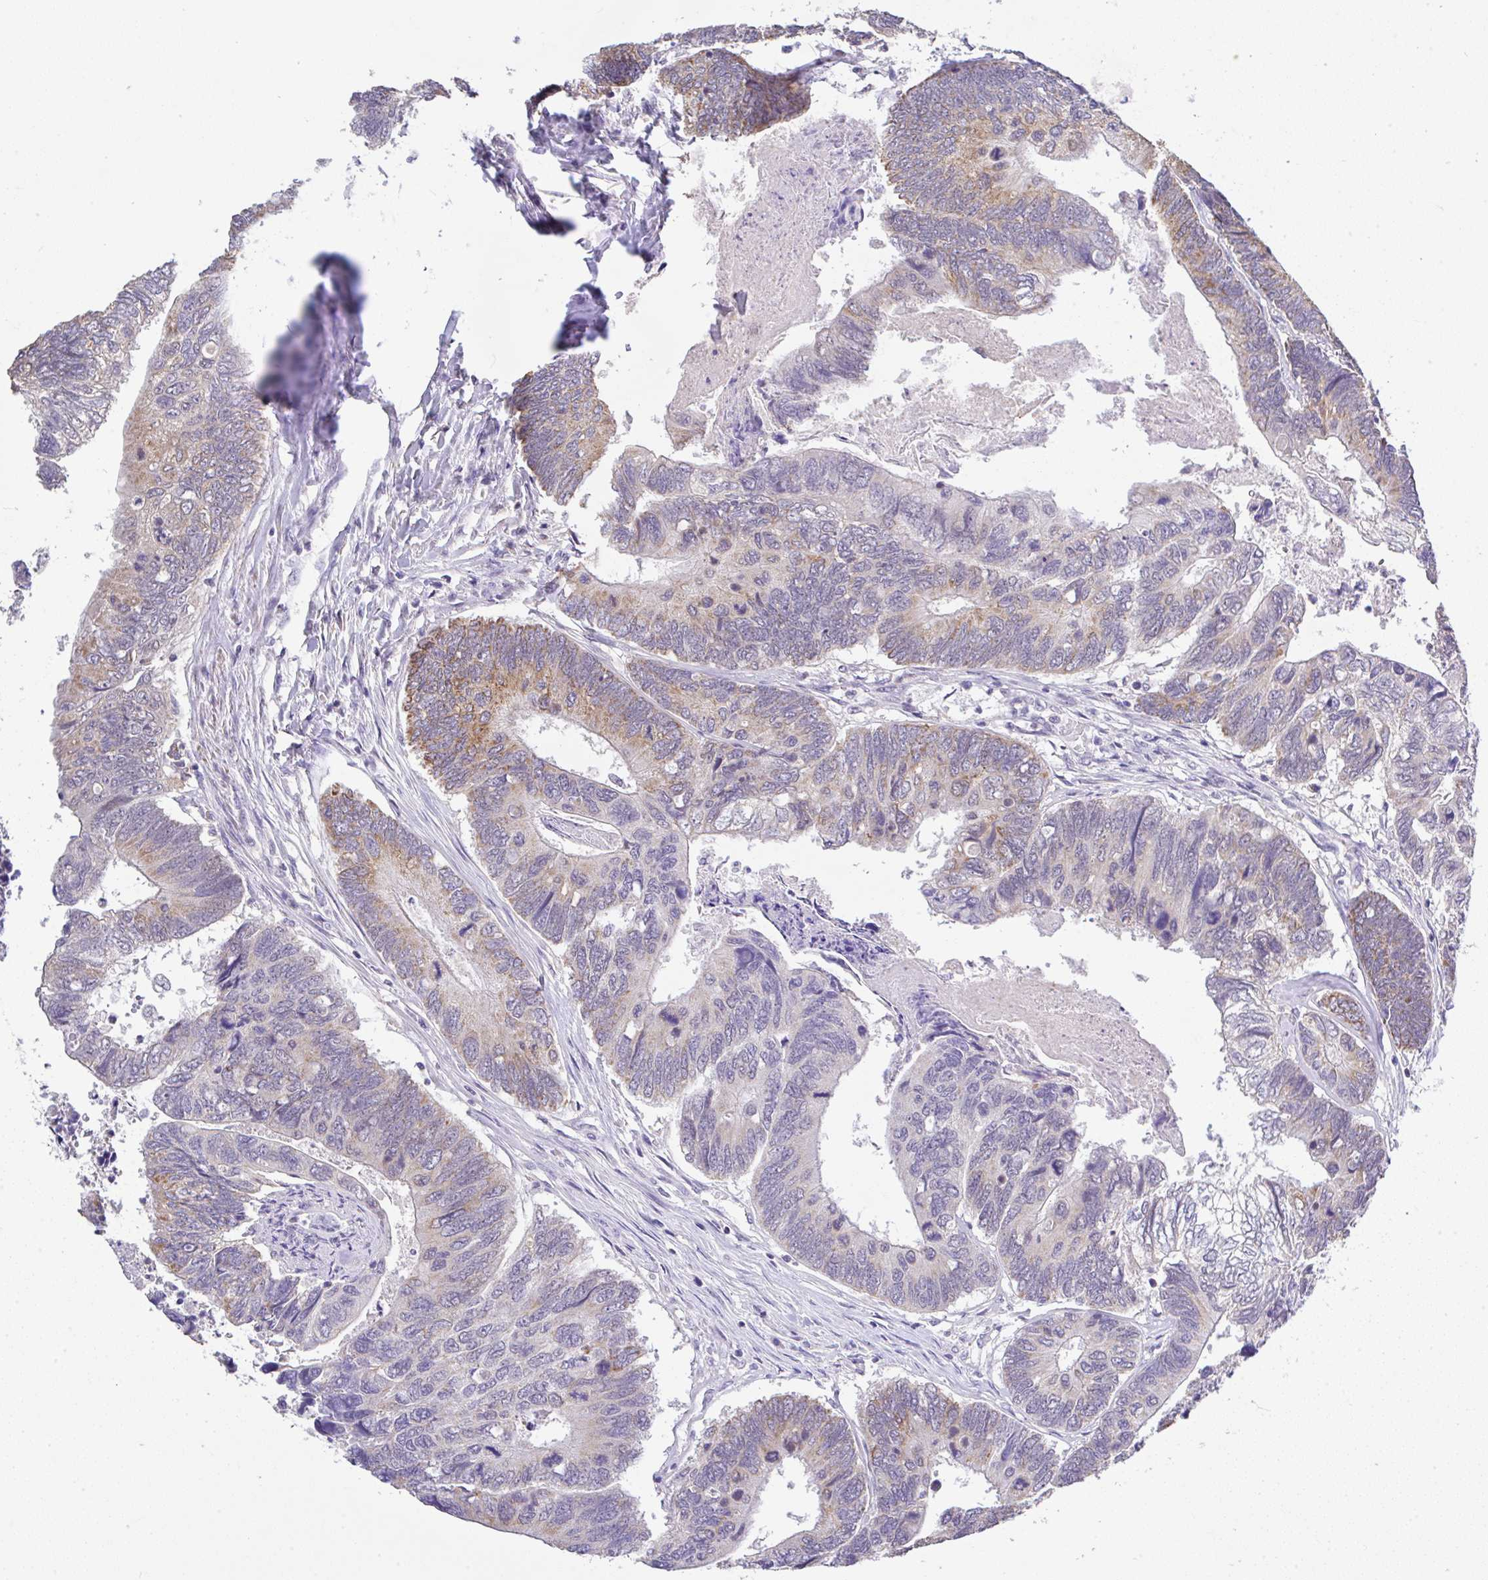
{"staining": {"intensity": "moderate", "quantity": "<25%", "location": "cytoplasmic/membranous"}, "tissue": "colorectal cancer", "cell_type": "Tumor cells", "image_type": "cancer", "snomed": [{"axis": "morphology", "description": "Adenocarcinoma, NOS"}, {"axis": "topography", "description": "Colon"}], "caption": "Colorectal adenocarcinoma stained for a protein (brown) exhibits moderate cytoplasmic/membranous positive staining in approximately <25% of tumor cells.", "gene": "CTU1", "patient": {"sex": "female", "age": 67}}